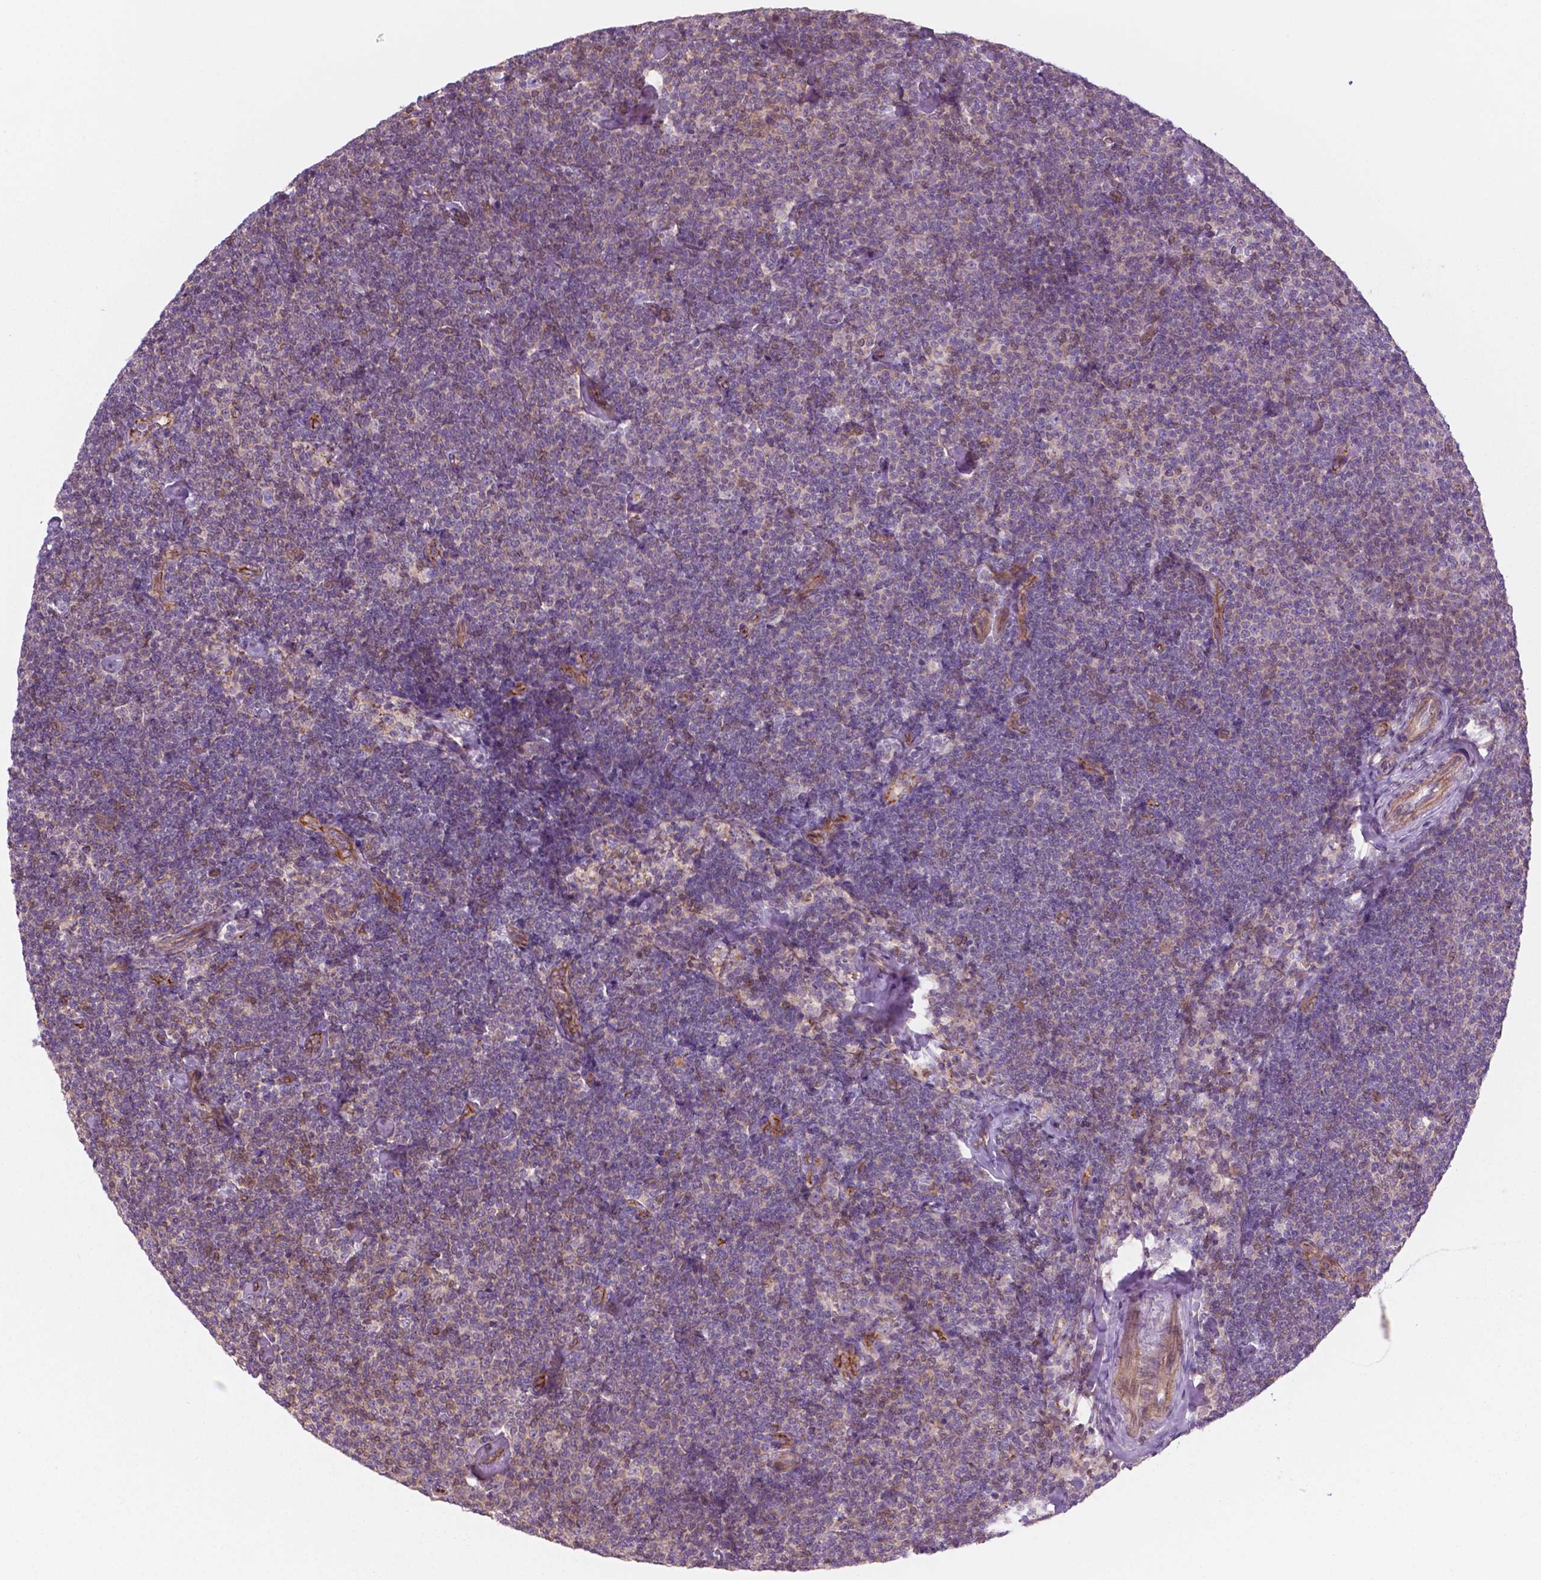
{"staining": {"intensity": "negative", "quantity": "none", "location": "none"}, "tissue": "lymphoma", "cell_type": "Tumor cells", "image_type": "cancer", "snomed": [{"axis": "morphology", "description": "Malignant lymphoma, non-Hodgkin's type, Low grade"}, {"axis": "topography", "description": "Lymph node"}], "caption": "Immunohistochemical staining of low-grade malignant lymphoma, non-Hodgkin's type reveals no significant expression in tumor cells.", "gene": "SURF4", "patient": {"sex": "male", "age": 81}}